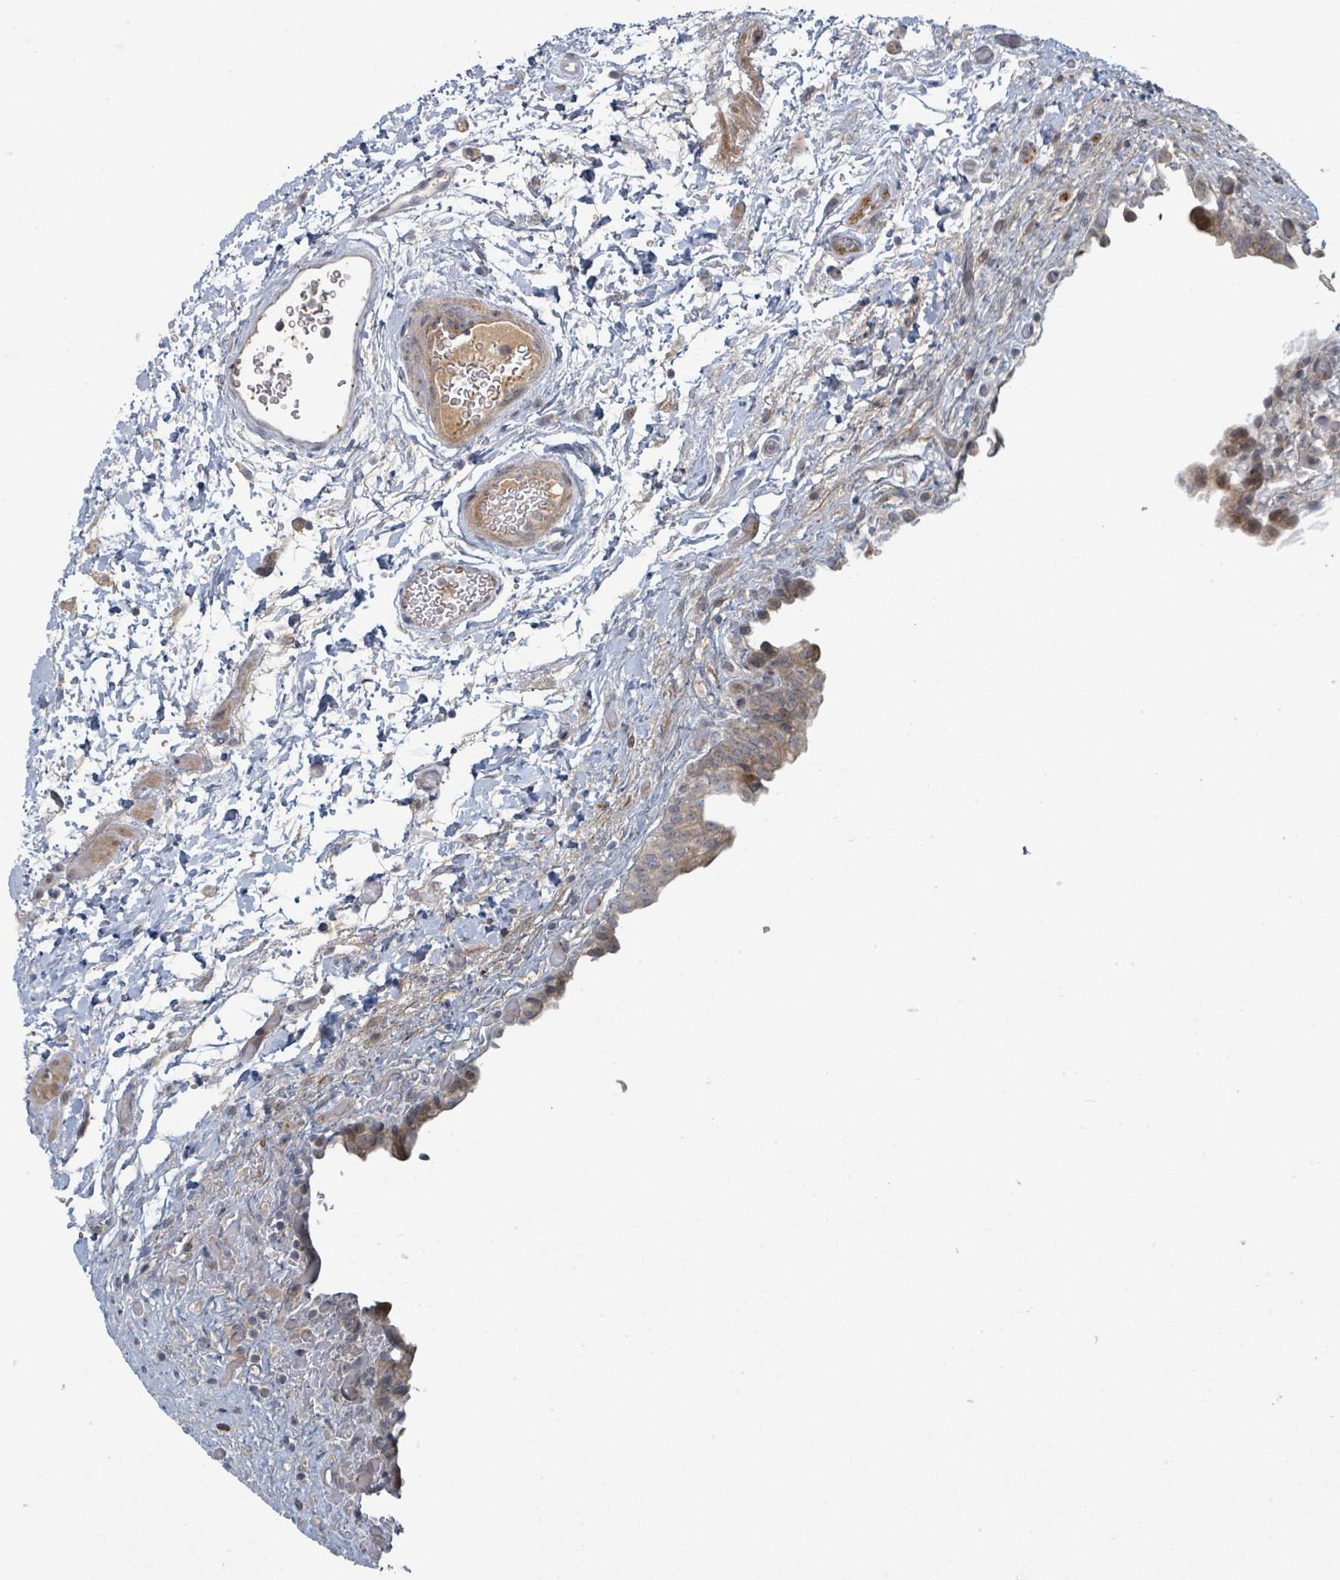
{"staining": {"intensity": "weak", "quantity": "25%-75%", "location": "cytoplasmic/membranous"}, "tissue": "urinary bladder", "cell_type": "Urothelial cells", "image_type": "normal", "snomed": [{"axis": "morphology", "description": "Normal tissue, NOS"}, {"axis": "topography", "description": "Urinary bladder"}], "caption": "Urinary bladder stained with DAB immunohistochemistry (IHC) displays low levels of weak cytoplasmic/membranous expression in approximately 25%-75% of urothelial cells. (DAB (3,3'-diaminobenzidine) = brown stain, brightfield microscopy at high magnification).", "gene": "COL5A3", "patient": {"sex": "male", "age": 69}}